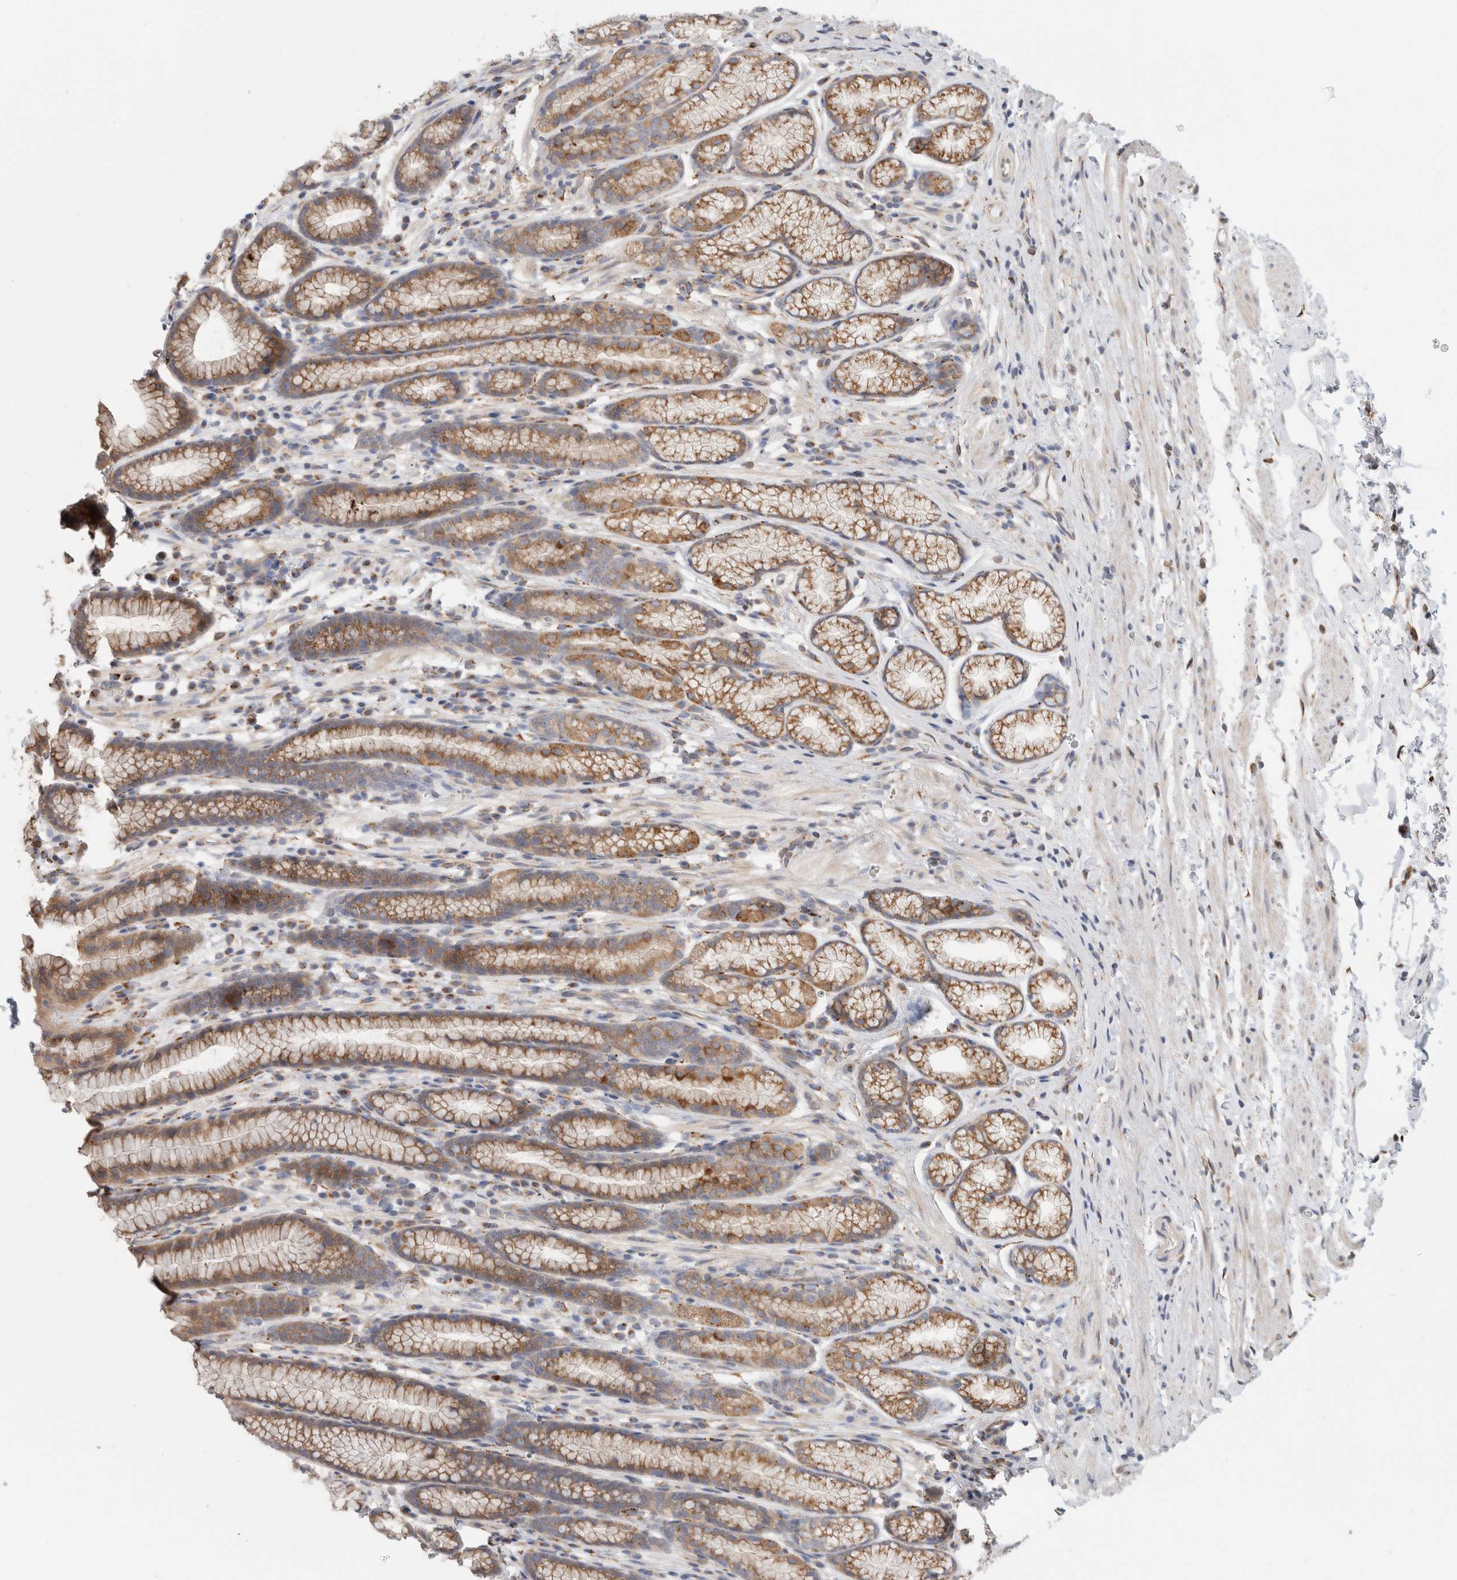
{"staining": {"intensity": "moderate", "quantity": "25%-75%", "location": "cytoplasmic/membranous"}, "tissue": "stomach", "cell_type": "Glandular cells", "image_type": "normal", "snomed": [{"axis": "morphology", "description": "Normal tissue, NOS"}, {"axis": "topography", "description": "Stomach"}], "caption": "Protein expression analysis of unremarkable stomach exhibits moderate cytoplasmic/membranous staining in about 25%-75% of glandular cells.", "gene": "P4HA1", "patient": {"sex": "male", "age": 42}}